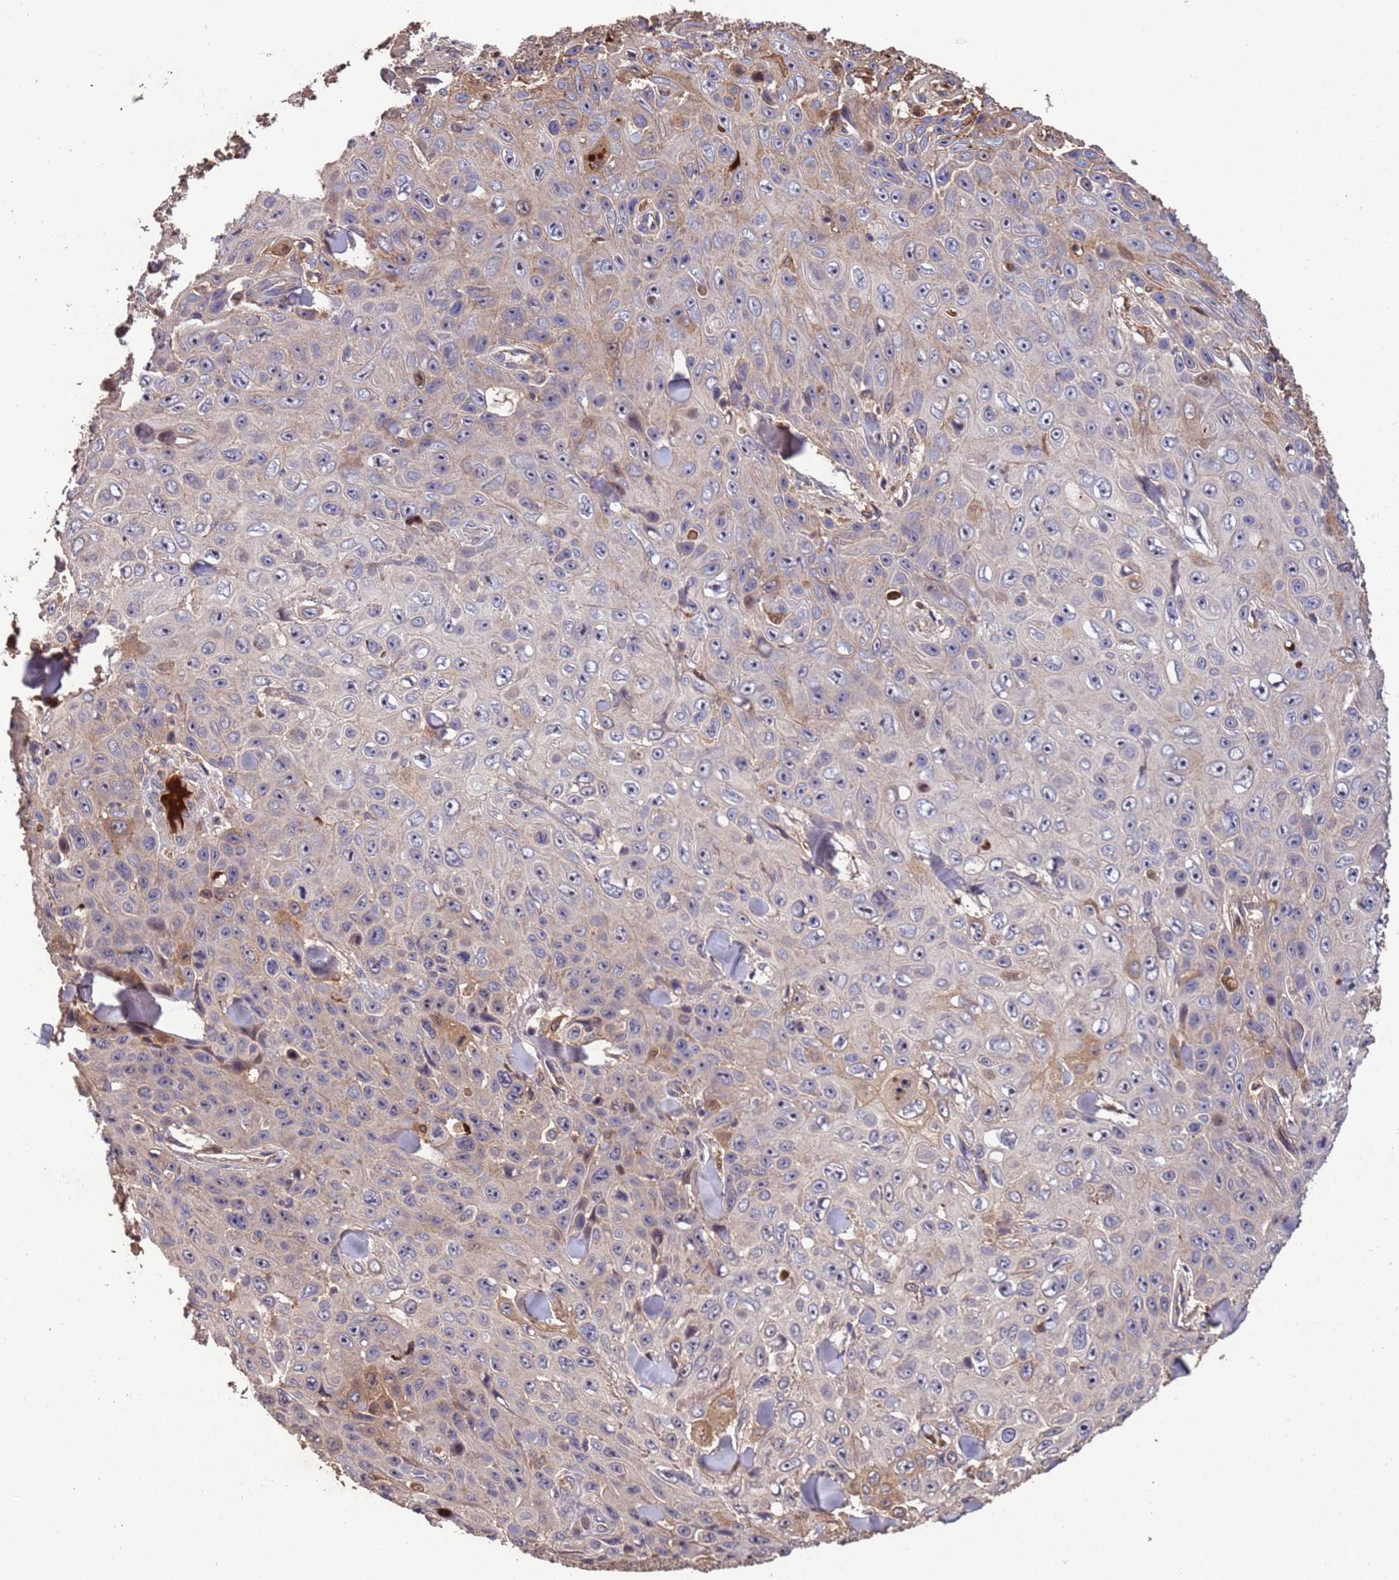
{"staining": {"intensity": "weak", "quantity": "<25%", "location": "cytoplasmic/membranous"}, "tissue": "skin cancer", "cell_type": "Tumor cells", "image_type": "cancer", "snomed": [{"axis": "morphology", "description": "Basal cell carcinoma"}, {"axis": "topography", "description": "Skin"}], "caption": "This is an IHC histopathology image of skin basal cell carcinoma. There is no staining in tumor cells.", "gene": "CCDC184", "patient": {"sex": "male", "age": 73}}